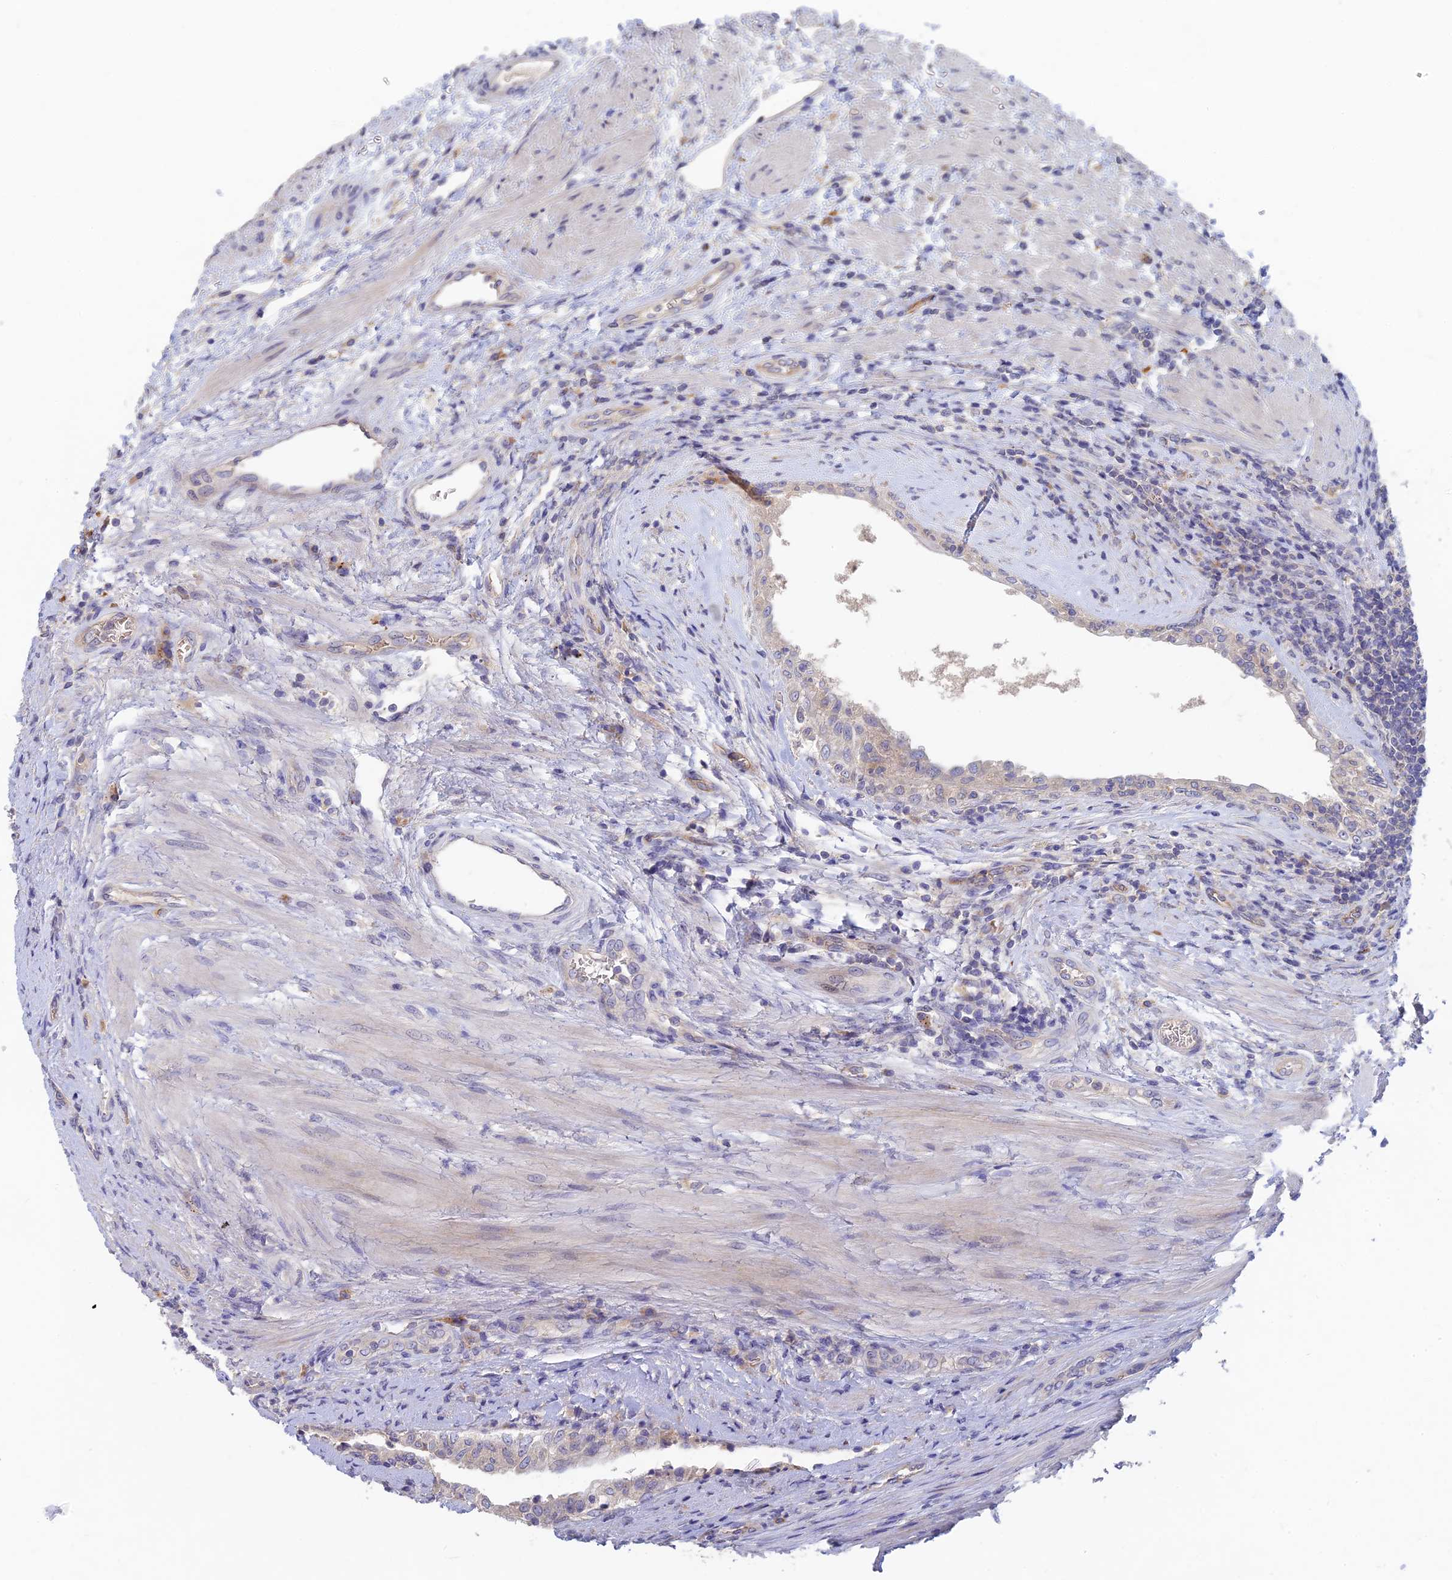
{"staining": {"intensity": "weak", "quantity": "<25%", "location": "cytoplasmic/membranous"}, "tissue": "prostate", "cell_type": "Glandular cells", "image_type": "normal", "snomed": [{"axis": "morphology", "description": "Normal tissue, NOS"}, {"axis": "topography", "description": "Prostate"}], "caption": "Glandular cells are negative for protein expression in unremarkable human prostate. Brightfield microscopy of immunohistochemistry stained with DAB (brown) and hematoxylin (blue), captured at high magnification.", "gene": "ARRDC1", "patient": {"sex": "male", "age": 76}}